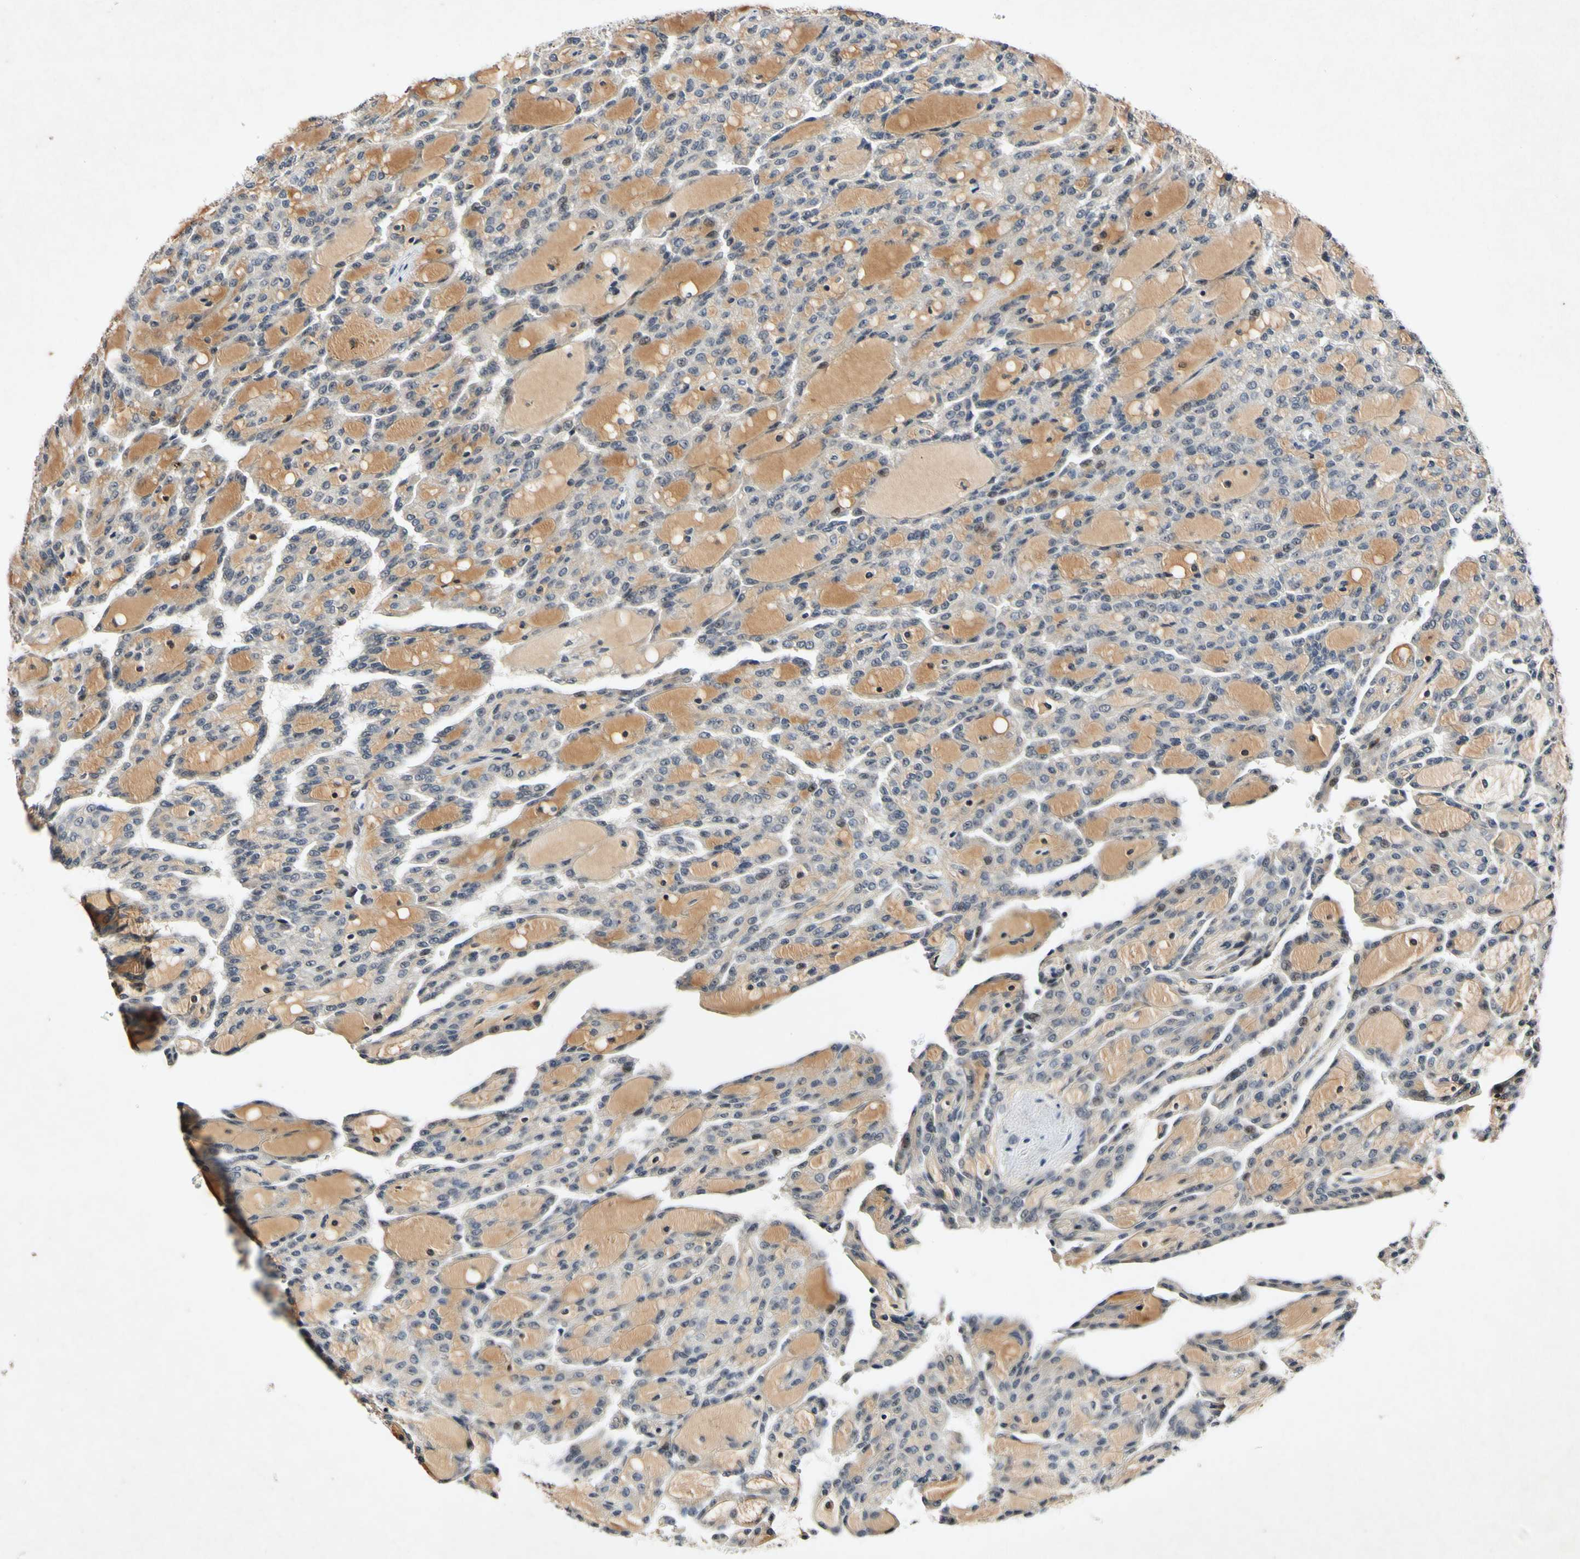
{"staining": {"intensity": "weak", "quantity": ">75%", "location": "cytoplasmic/membranous"}, "tissue": "renal cancer", "cell_type": "Tumor cells", "image_type": "cancer", "snomed": [{"axis": "morphology", "description": "Adenocarcinoma, NOS"}, {"axis": "topography", "description": "Kidney"}], "caption": "Immunohistochemical staining of renal cancer (adenocarcinoma) exhibits weak cytoplasmic/membranous protein positivity in approximately >75% of tumor cells. (DAB IHC with brightfield microscopy, high magnification).", "gene": "POLR2F", "patient": {"sex": "male", "age": 63}}